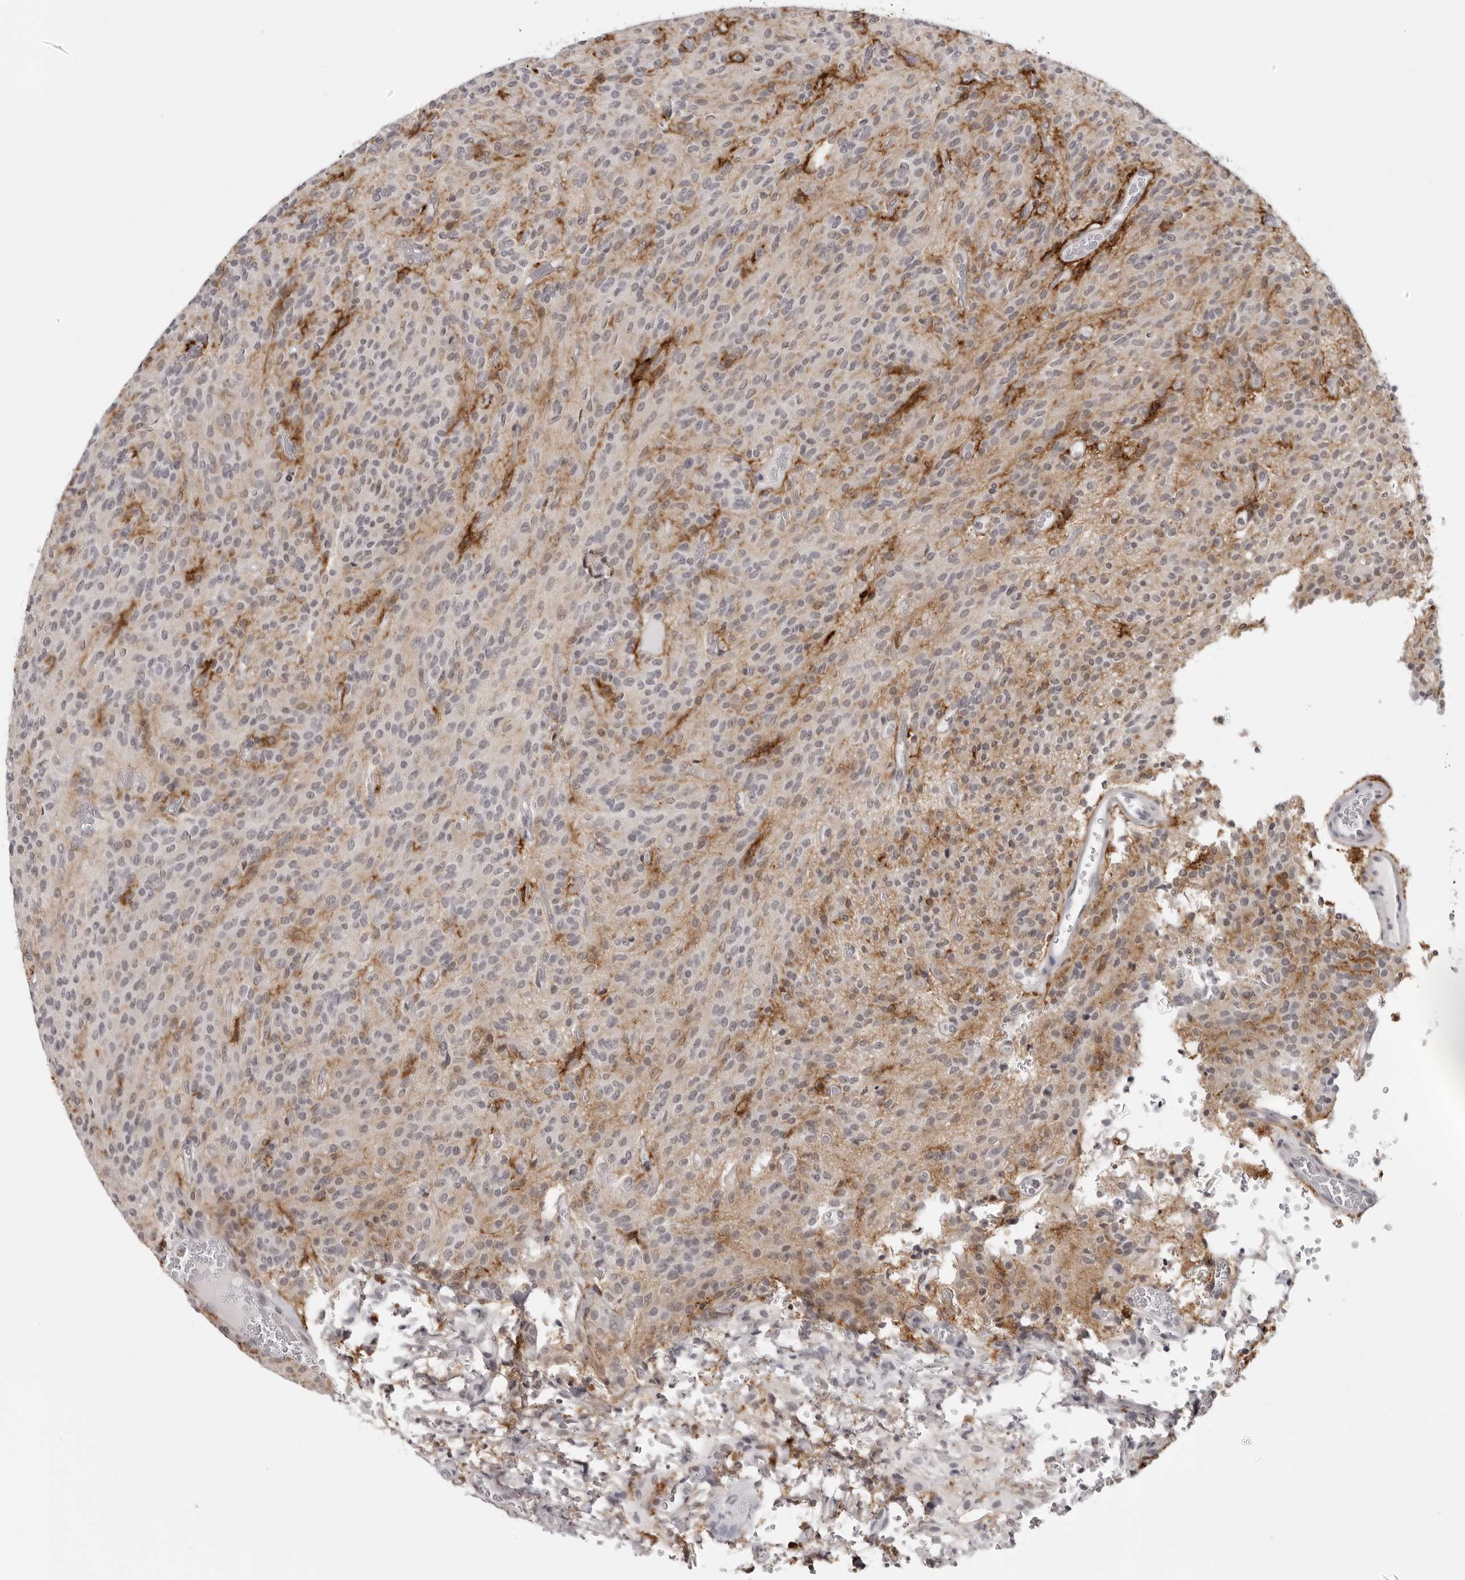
{"staining": {"intensity": "weak", "quantity": "<25%", "location": "nuclear"}, "tissue": "glioma", "cell_type": "Tumor cells", "image_type": "cancer", "snomed": [{"axis": "morphology", "description": "Glioma, malignant, High grade"}, {"axis": "topography", "description": "Brain"}], "caption": "This is an immunohistochemistry (IHC) histopathology image of glioma. There is no expression in tumor cells.", "gene": "PRUNE1", "patient": {"sex": "male", "age": 34}}